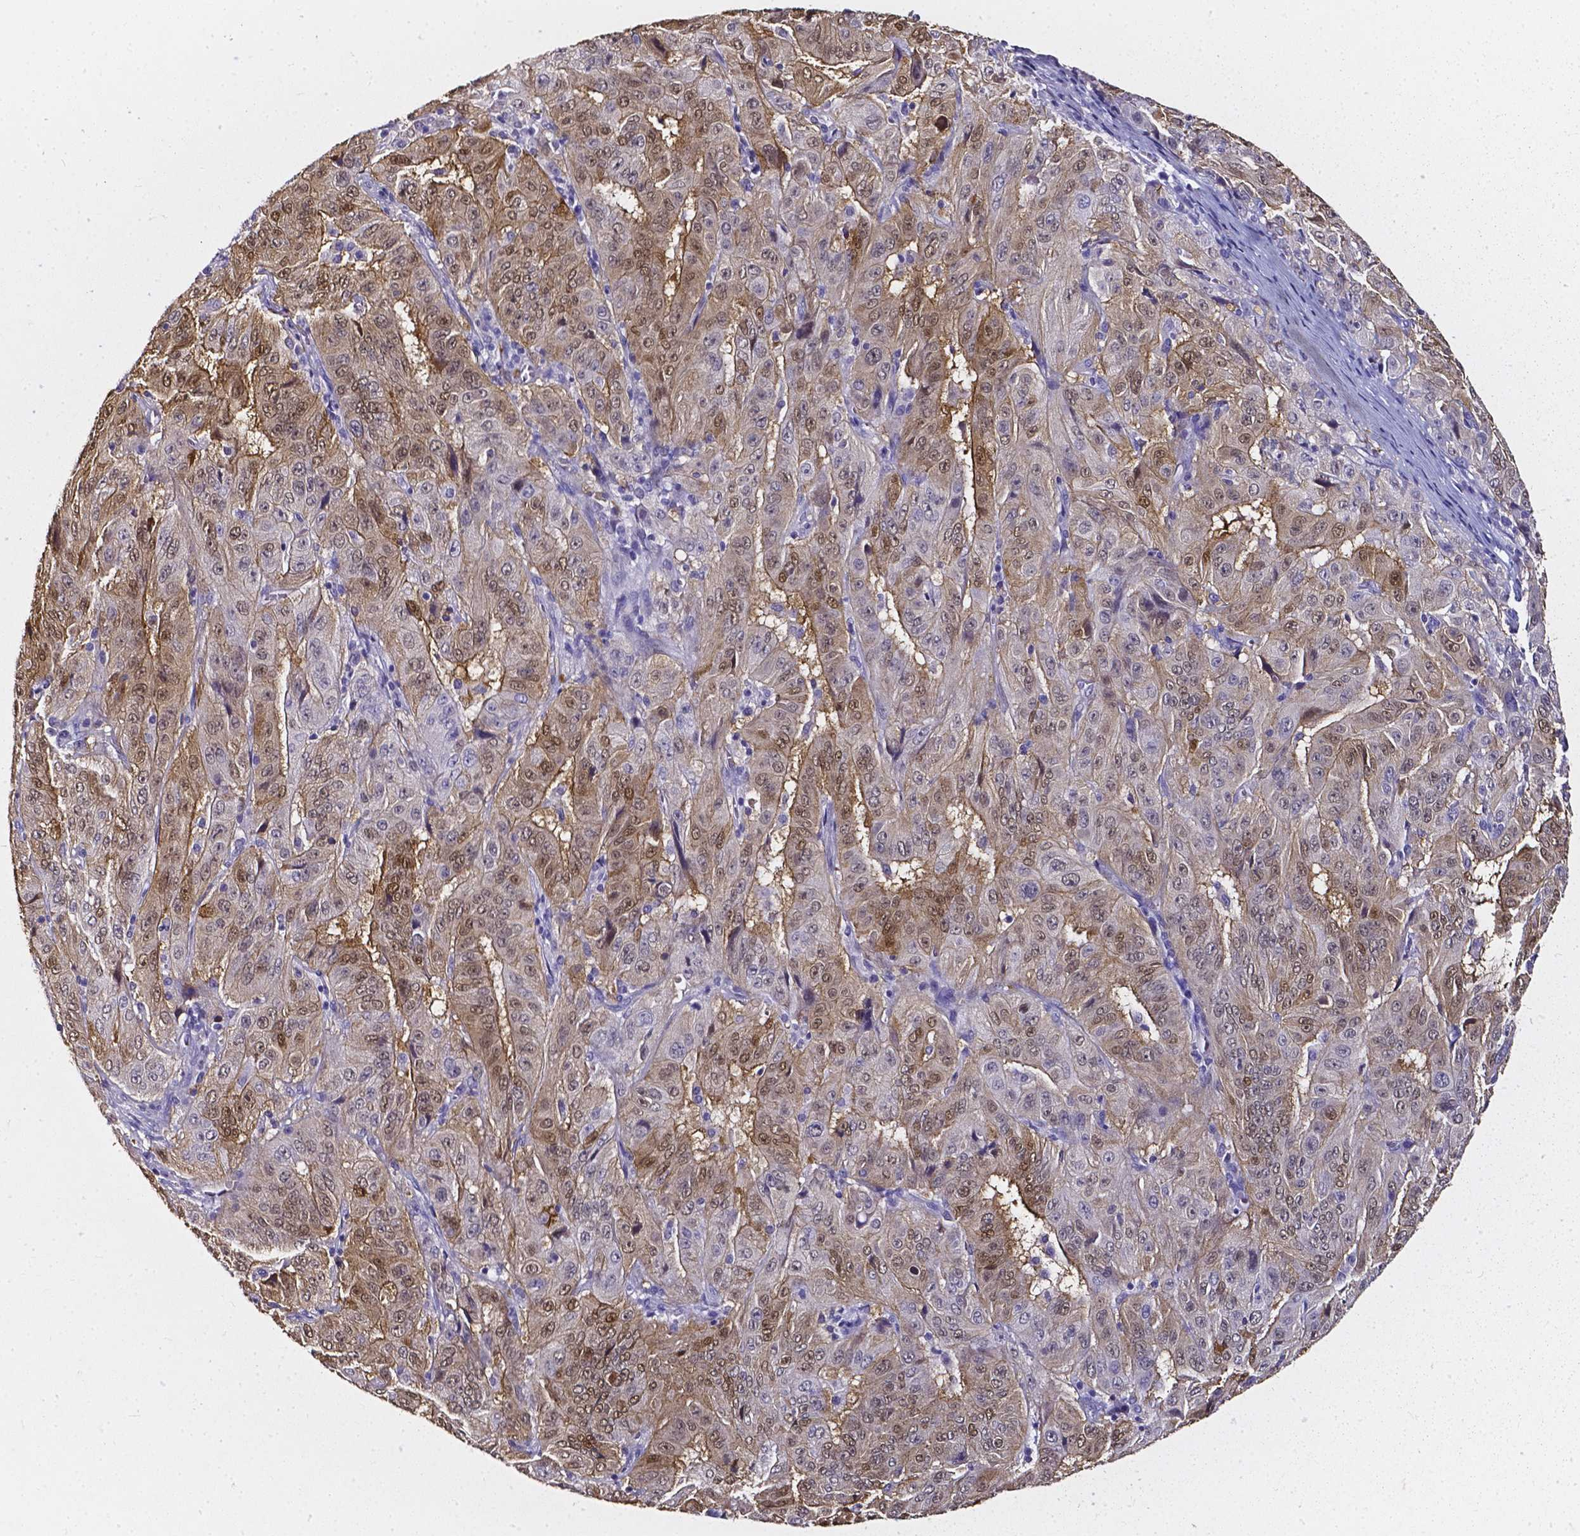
{"staining": {"intensity": "moderate", "quantity": "25%-75%", "location": "cytoplasmic/membranous,nuclear"}, "tissue": "pancreatic cancer", "cell_type": "Tumor cells", "image_type": "cancer", "snomed": [{"axis": "morphology", "description": "Adenocarcinoma, NOS"}, {"axis": "topography", "description": "Pancreas"}], "caption": "Immunohistochemical staining of pancreatic cancer (adenocarcinoma) exhibits medium levels of moderate cytoplasmic/membranous and nuclear protein expression in approximately 25%-75% of tumor cells.", "gene": "AKR1B10", "patient": {"sex": "male", "age": 63}}